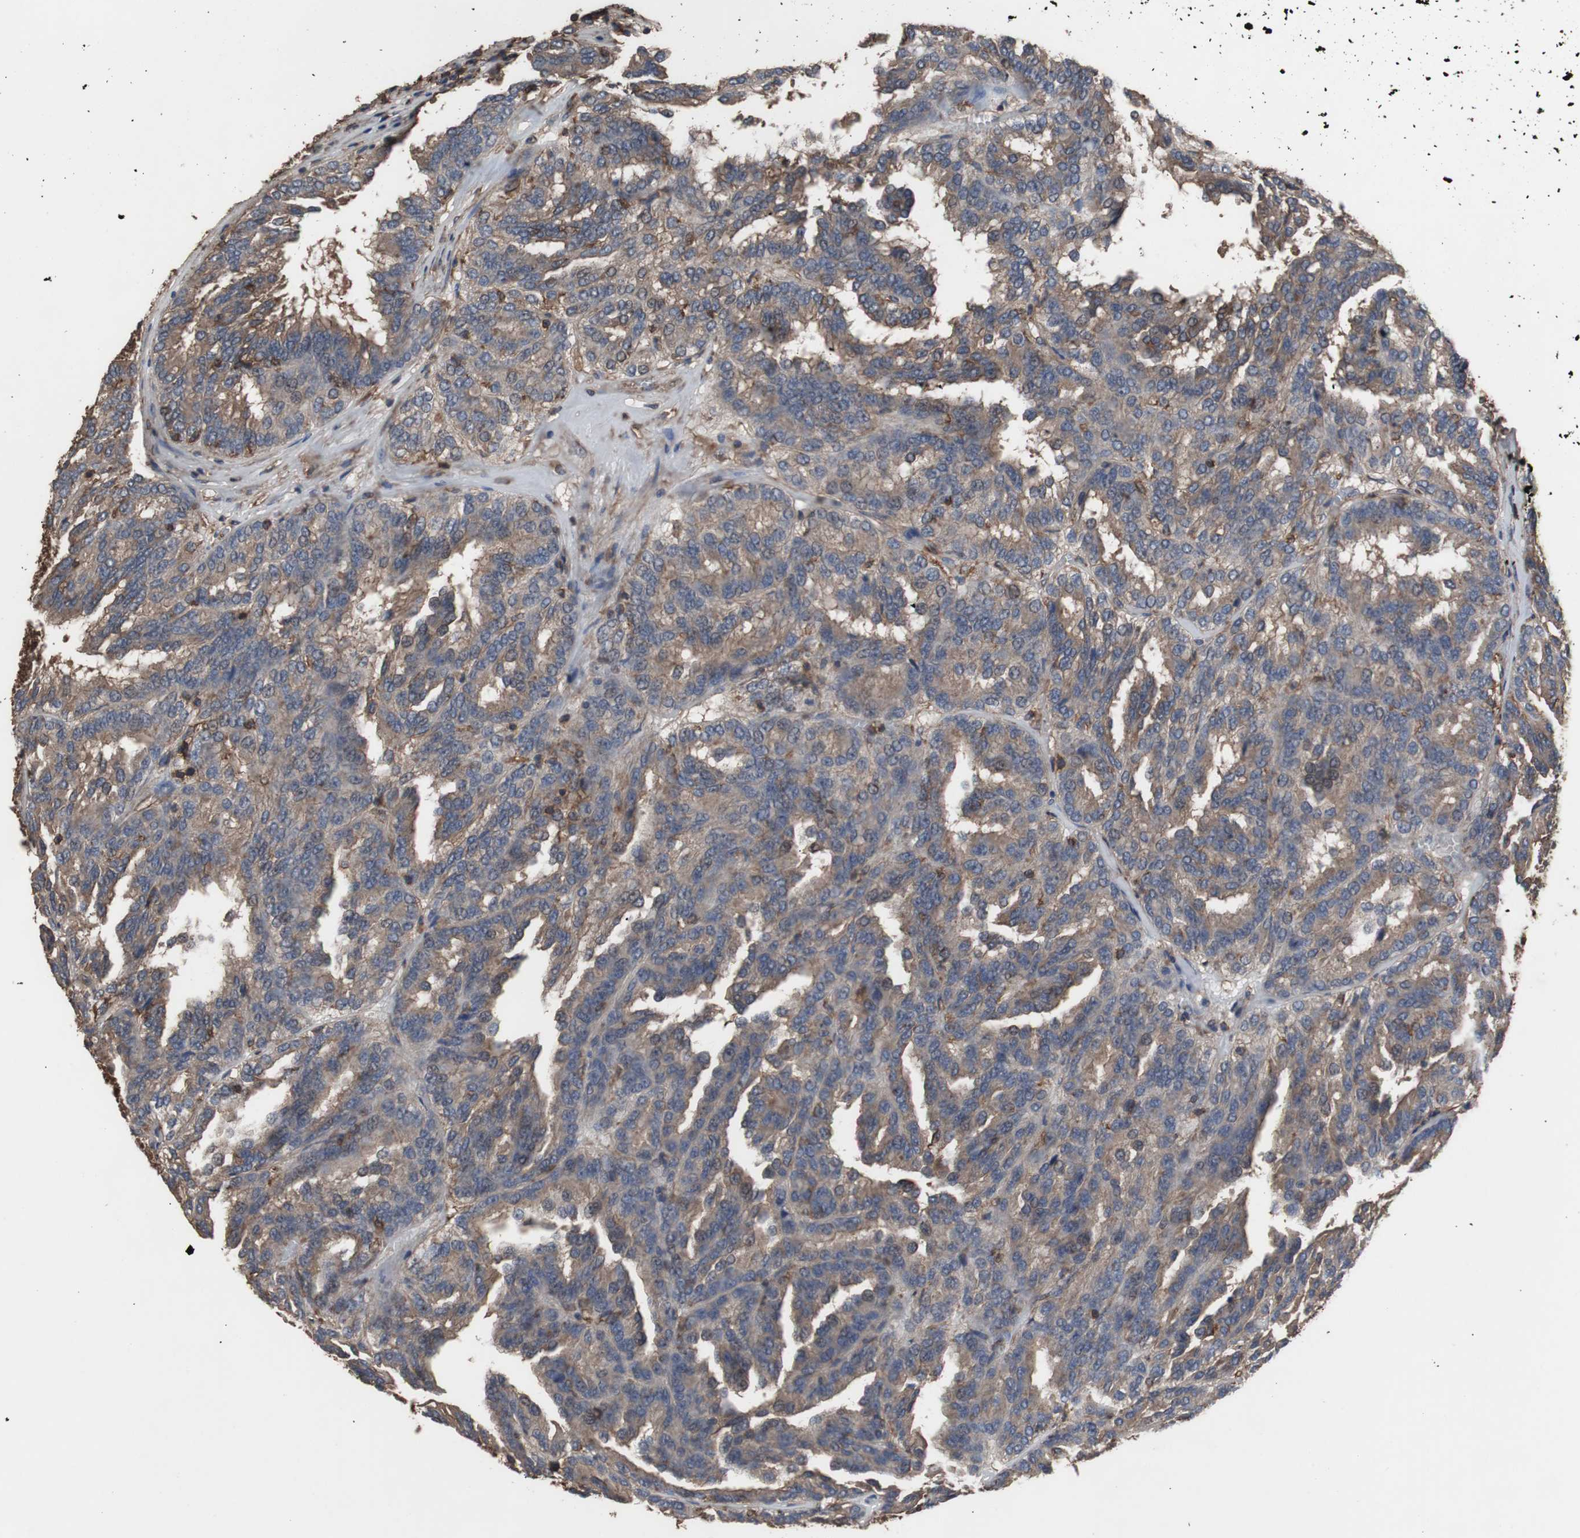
{"staining": {"intensity": "moderate", "quantity": ">75%", "location": "cytoplasmic/membranous"}, "tissue": "renal cancer", "cell_type": "Tumor cells", "image_type": "cancer", "snomed": [{"axis": "morphology", "description": "Adenocarcinoma, NOS"}, {"axis": "topography", "description": "Kidney"}], "caption": "High-magnification brightfield microscopy of renal cancer stained with DAB (3,3'-diaminobenzidine) (brown) and counterstained with hematoxylin (blue). tumor cells exhibit moderate cytoplasmic/membranous staining is identified in approximately>75% of cells.", "gene": "COL6A2", "patient": {"sex": "male", "age": 46}}